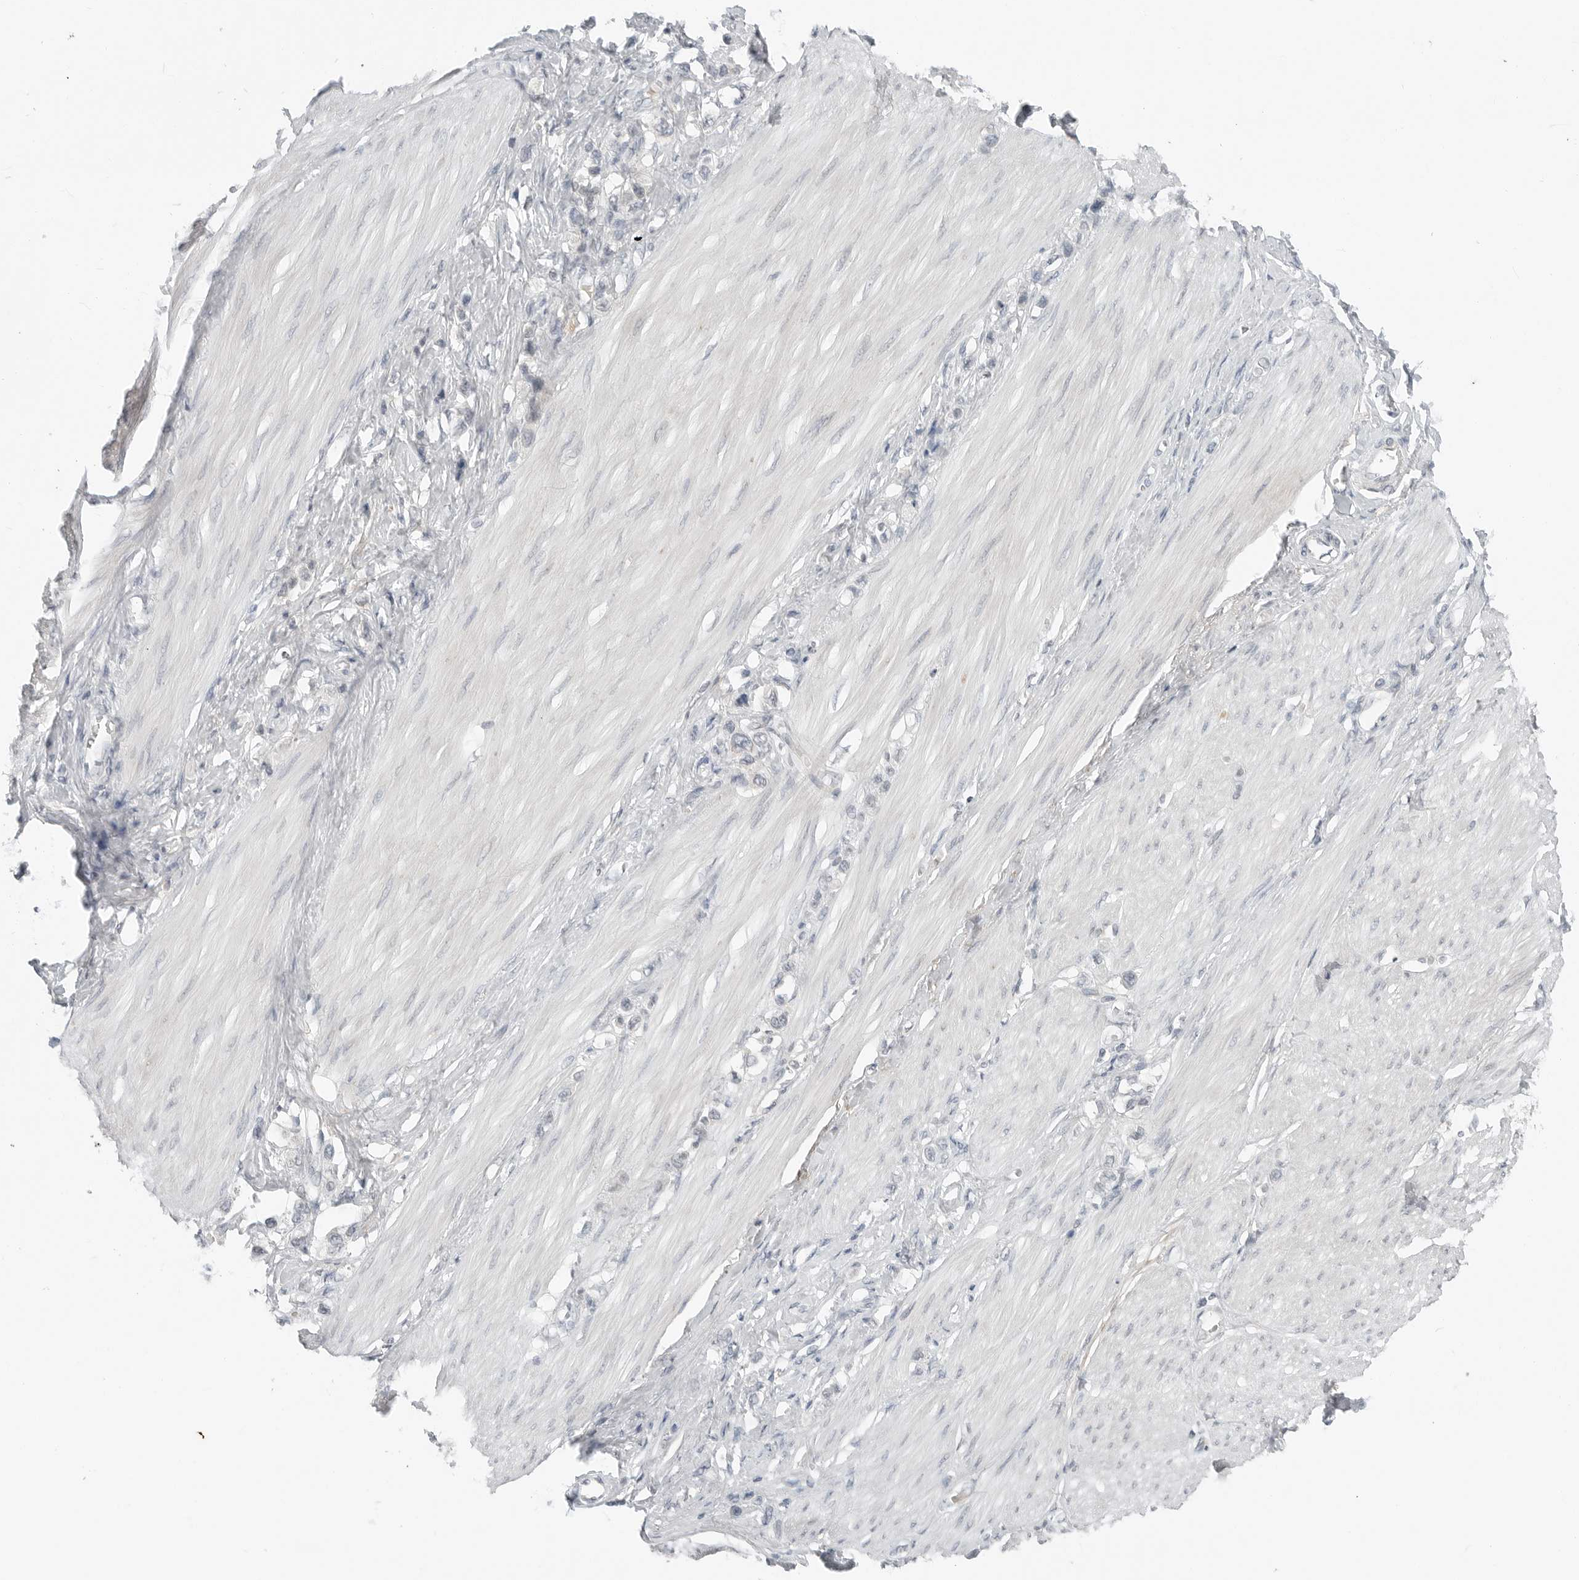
{"staining": {"intensity": "negative", "quantity": "none", "location": "none"}, "tissue": "stomach cancer", "cell_type": "Tumor cells", "image_type": "cancer", "snomed": [{"axis": "morphology", "description": "Adenocarcinoma, NOS"}, {"axis": "topography", "description": "Stomach"}], "caption": "Tumor cells are negative for protein expression in human stomach cancer. (Brightfield microscopy of DAB immunohistochemistry at high magnification).", "gene": "FCRLB", "patient": {"sex": "female", "age": 65}}